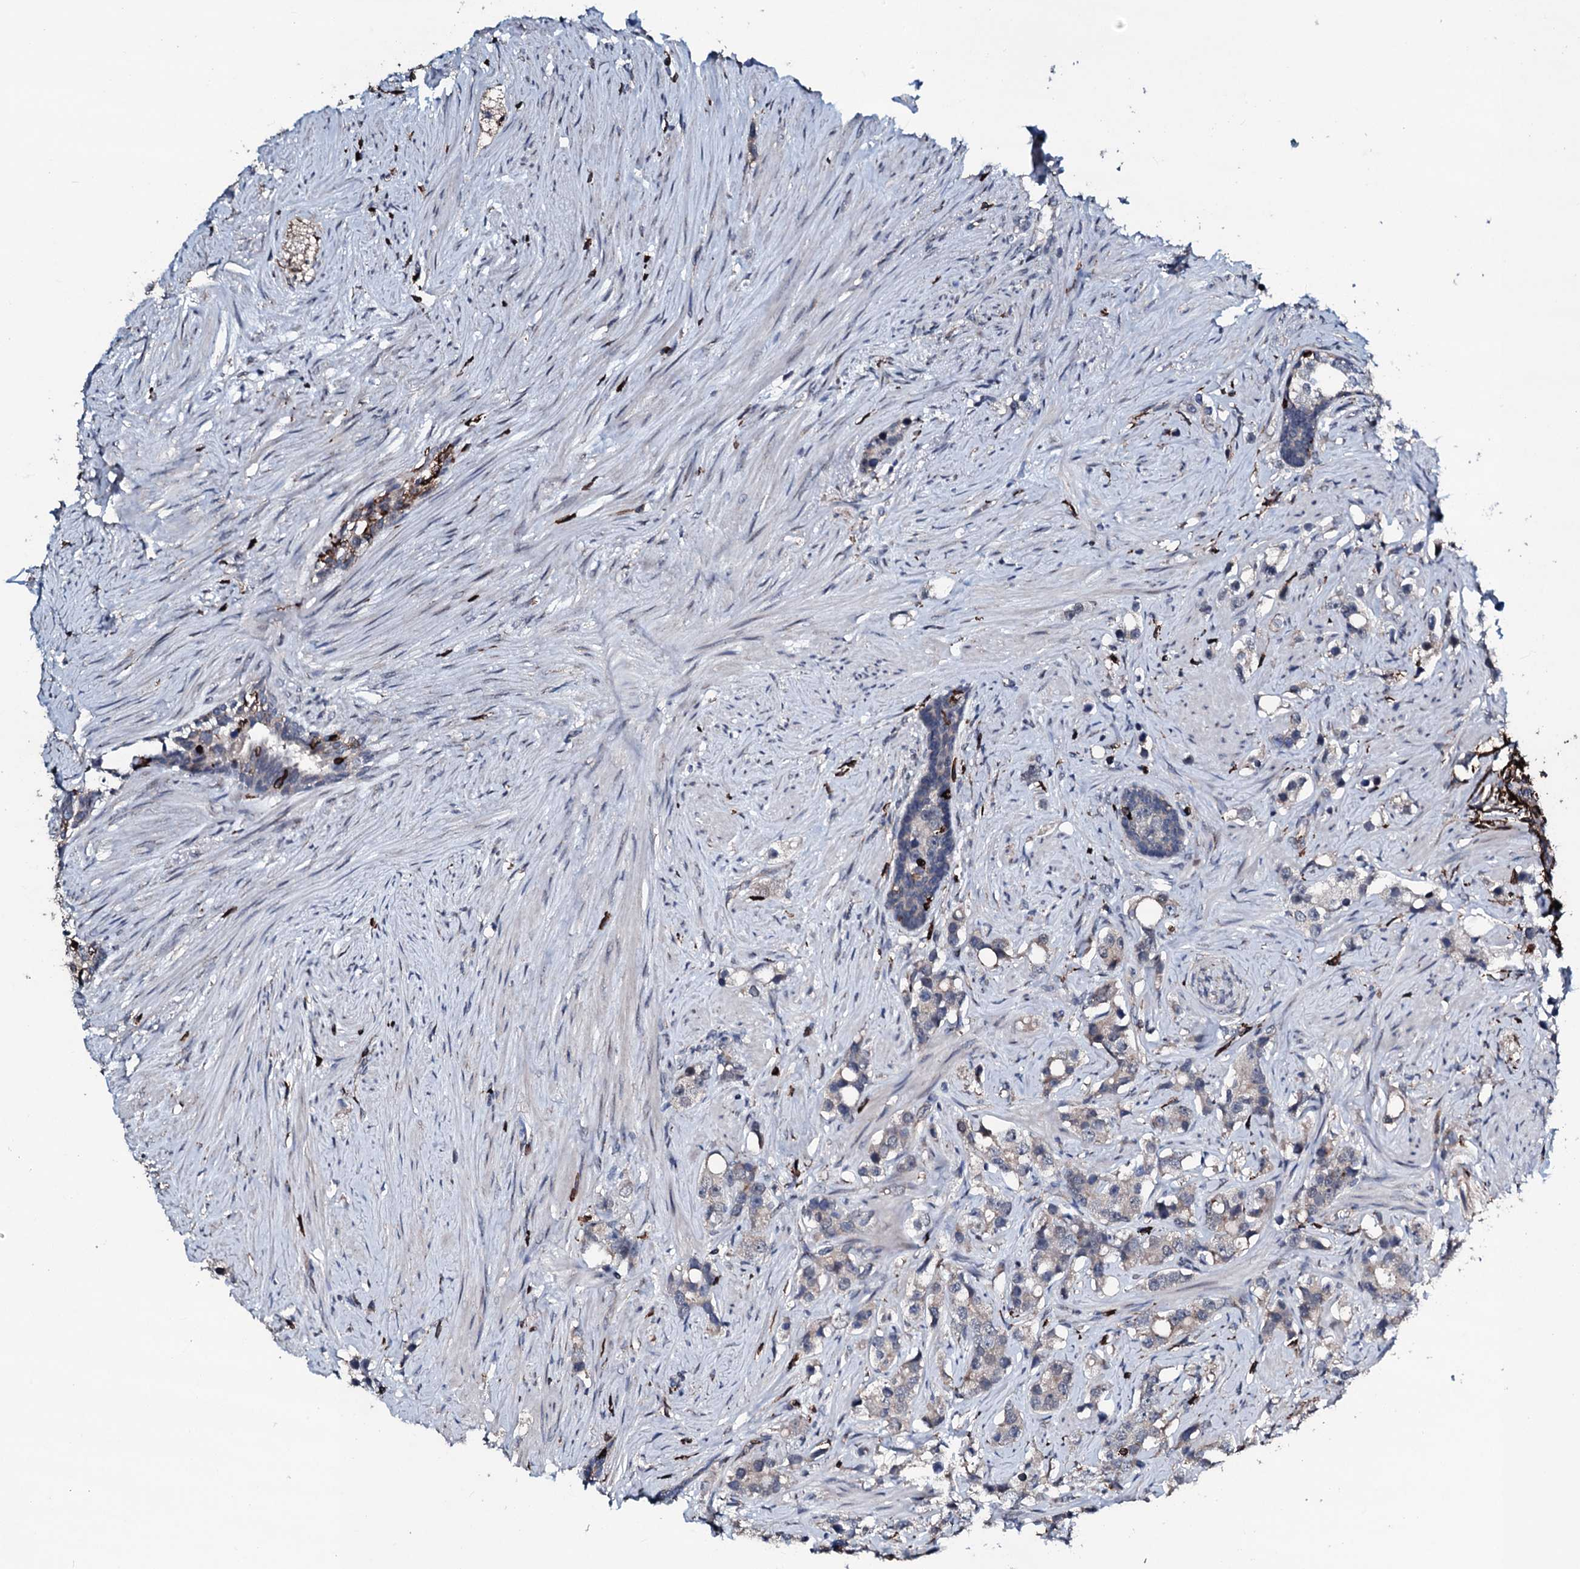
{"staining": {"intensity": "weak", "quantity": "25%-75%", "location": "cytoplasmic/membranous"}, "tissue": "prostate cancer", "cell_type": "Tumor cells", "image_type": "cancer", "snomed": [{"axis": "morphology", "description": "Adenocarcinoma, High grade"}, {"axis": "topography", "description": "Prostate"}], "caption": "Weak cytoplasmic/membranous positivity is identified in about 25%-75% of tumor cells in prostate cancer. (DAB (3,3'-diaminobenzidine) IHC with brightfield microscopy, high magnification).", "gene": "OGFOD2", "patient": {"sex": "male", "age": 63}}